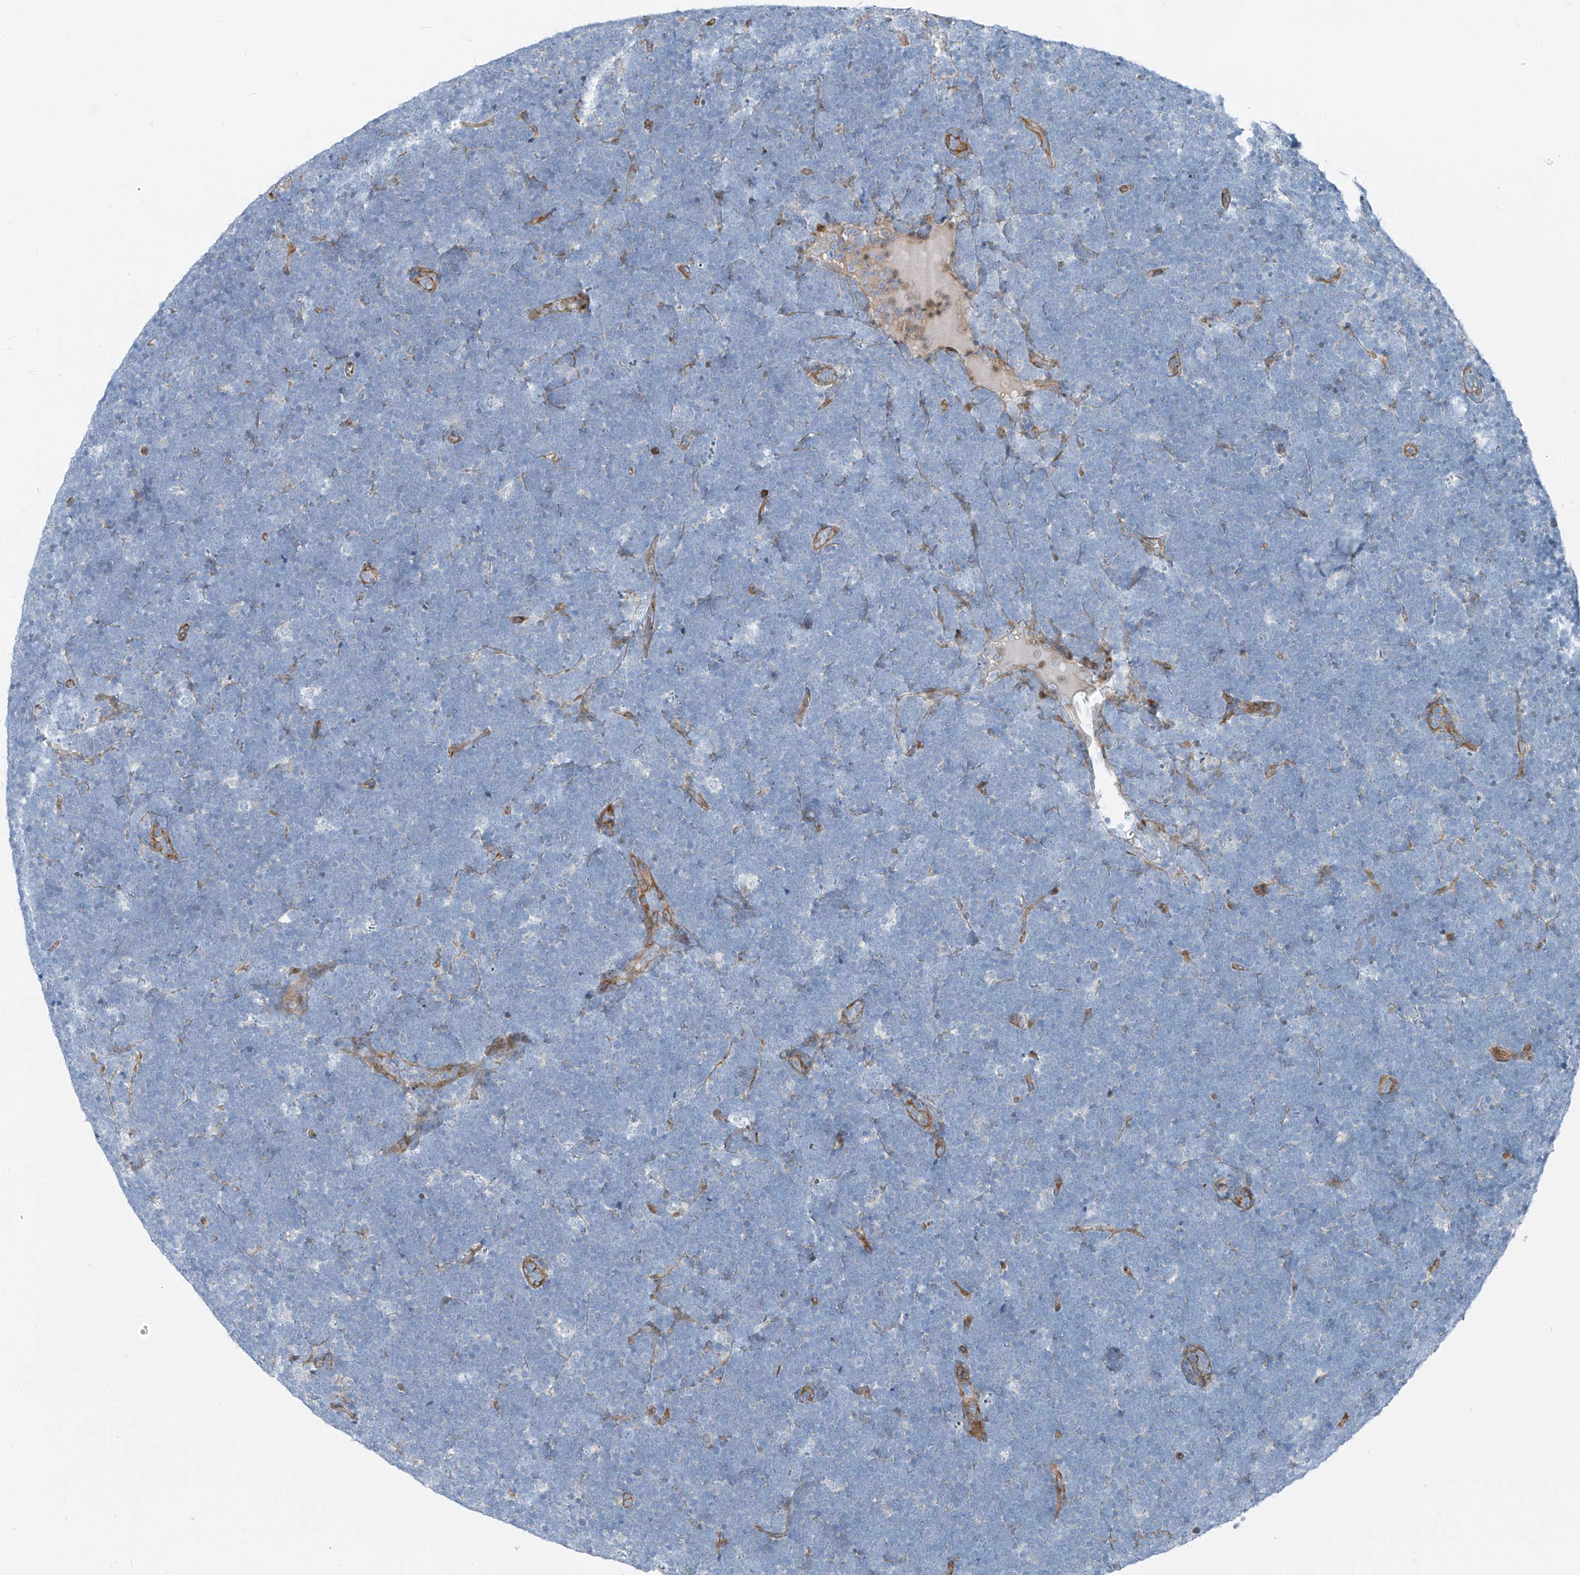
{"staining": {"intensity": "negative", "quantity": "none", "location": "none"}, "tissue": "lymphoma", "cell_type": "Tumor cells", "image_type": "cancer", "snomed": [{"axis": "morphology", "description": "Malignant lymphoma, non-Hodgkin's type, High grade"}, {"axis": "topography", "description": "Lymph node"}], "caption": "Lymphoma stained for a protein using immunohistochemistry displays no staining tumor cells.", "gene": "HIC2", "patient": {"sex": "male", "age": 13}}